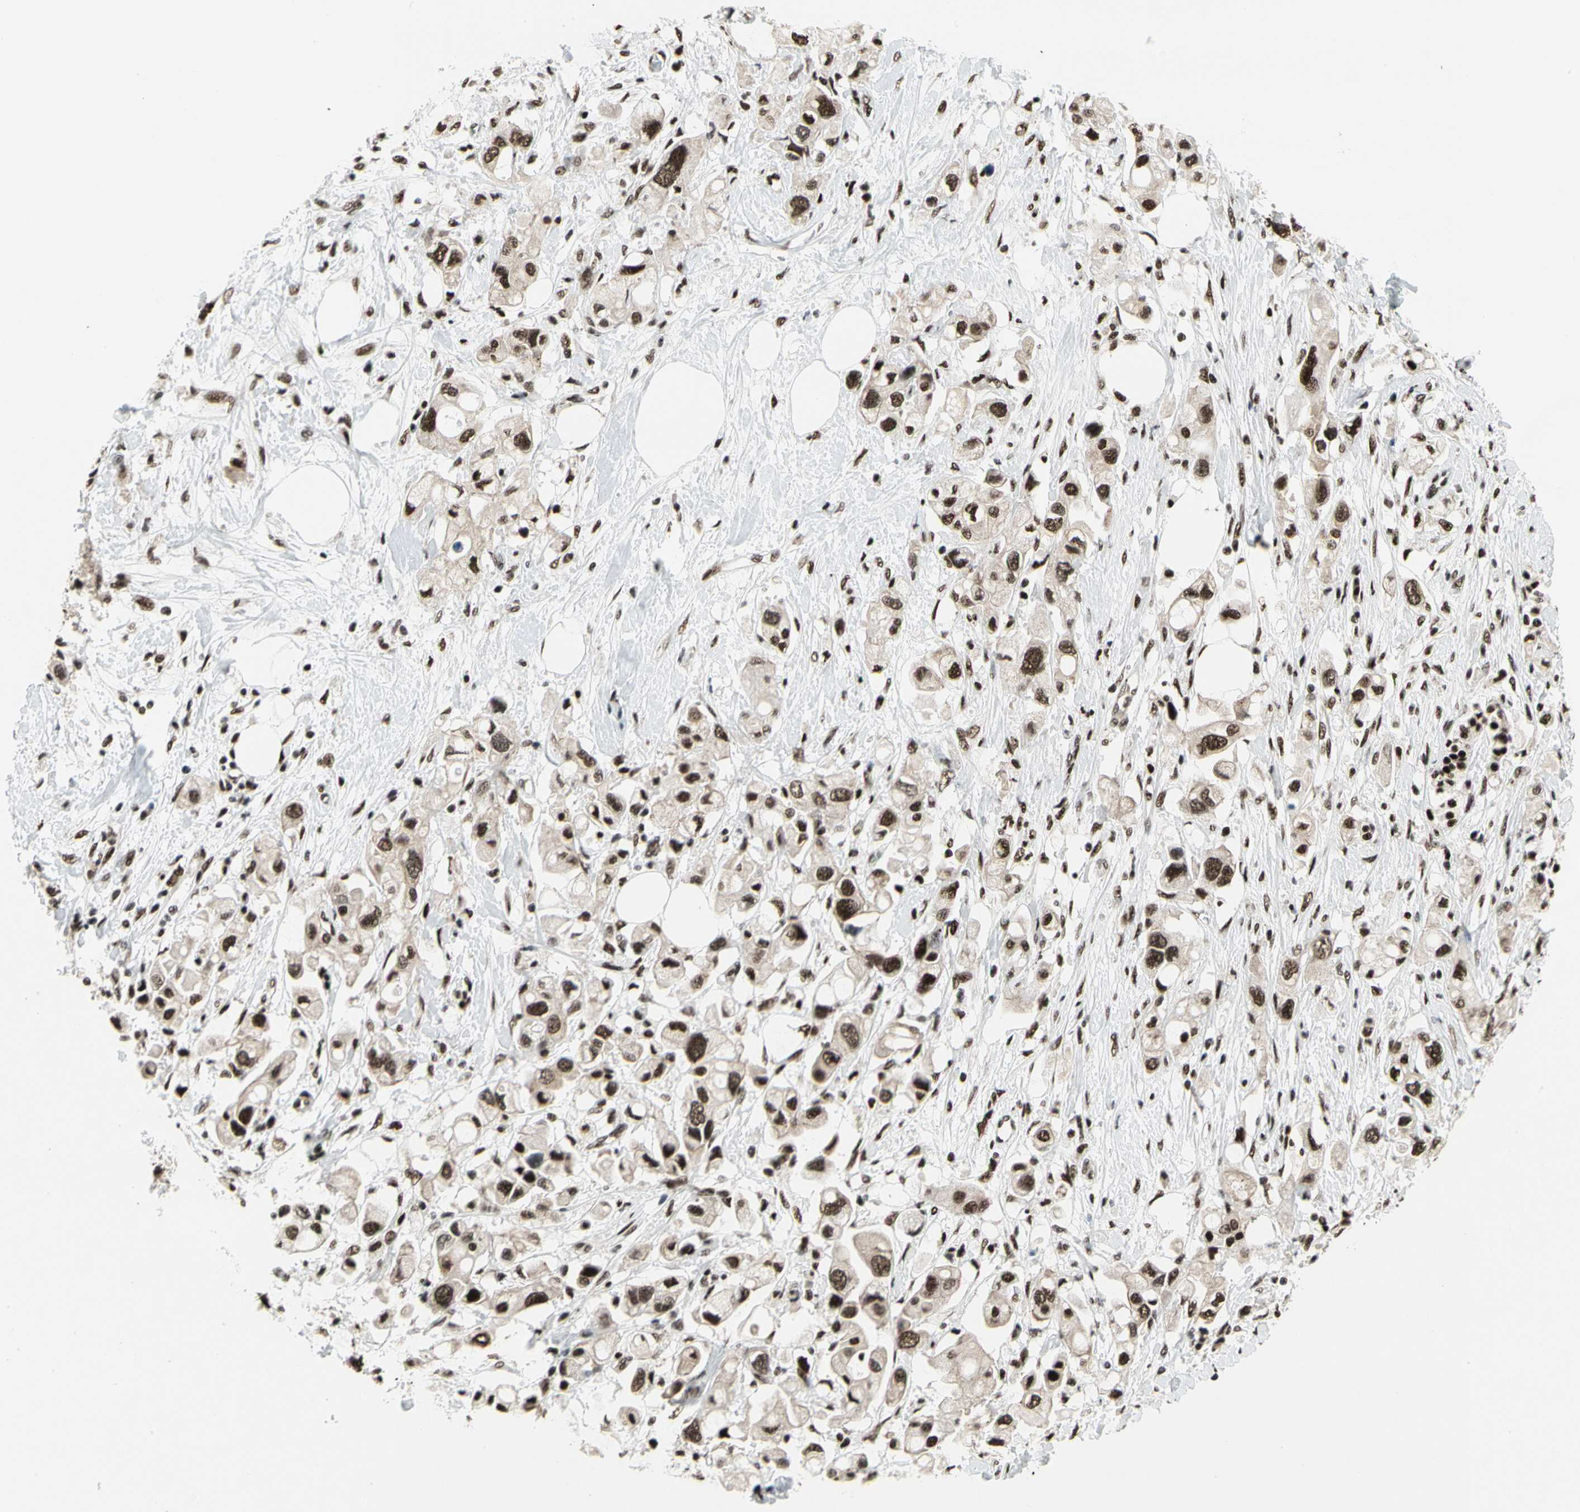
{"staining": {"intensity": "strong", "quantity": ">75%", "location": "nuclear"}, "tissue": "pancreatic cancer", "cell_type": "Tumor cells", "image_type": "cancer", "snomed": [{"axis": "morphology", "description": "Adenocarcinoma, NOS"}, {"axis": "topography", "description": "Pancreas"}], "caption": "Protein staining of pancreatic cancer (adenocarcinoma) tissue reveals strong nuclear positivity in about >75% of tumor cells.", "gene": "SRSF11", "patient": {"sex": "female", "age": 56}}